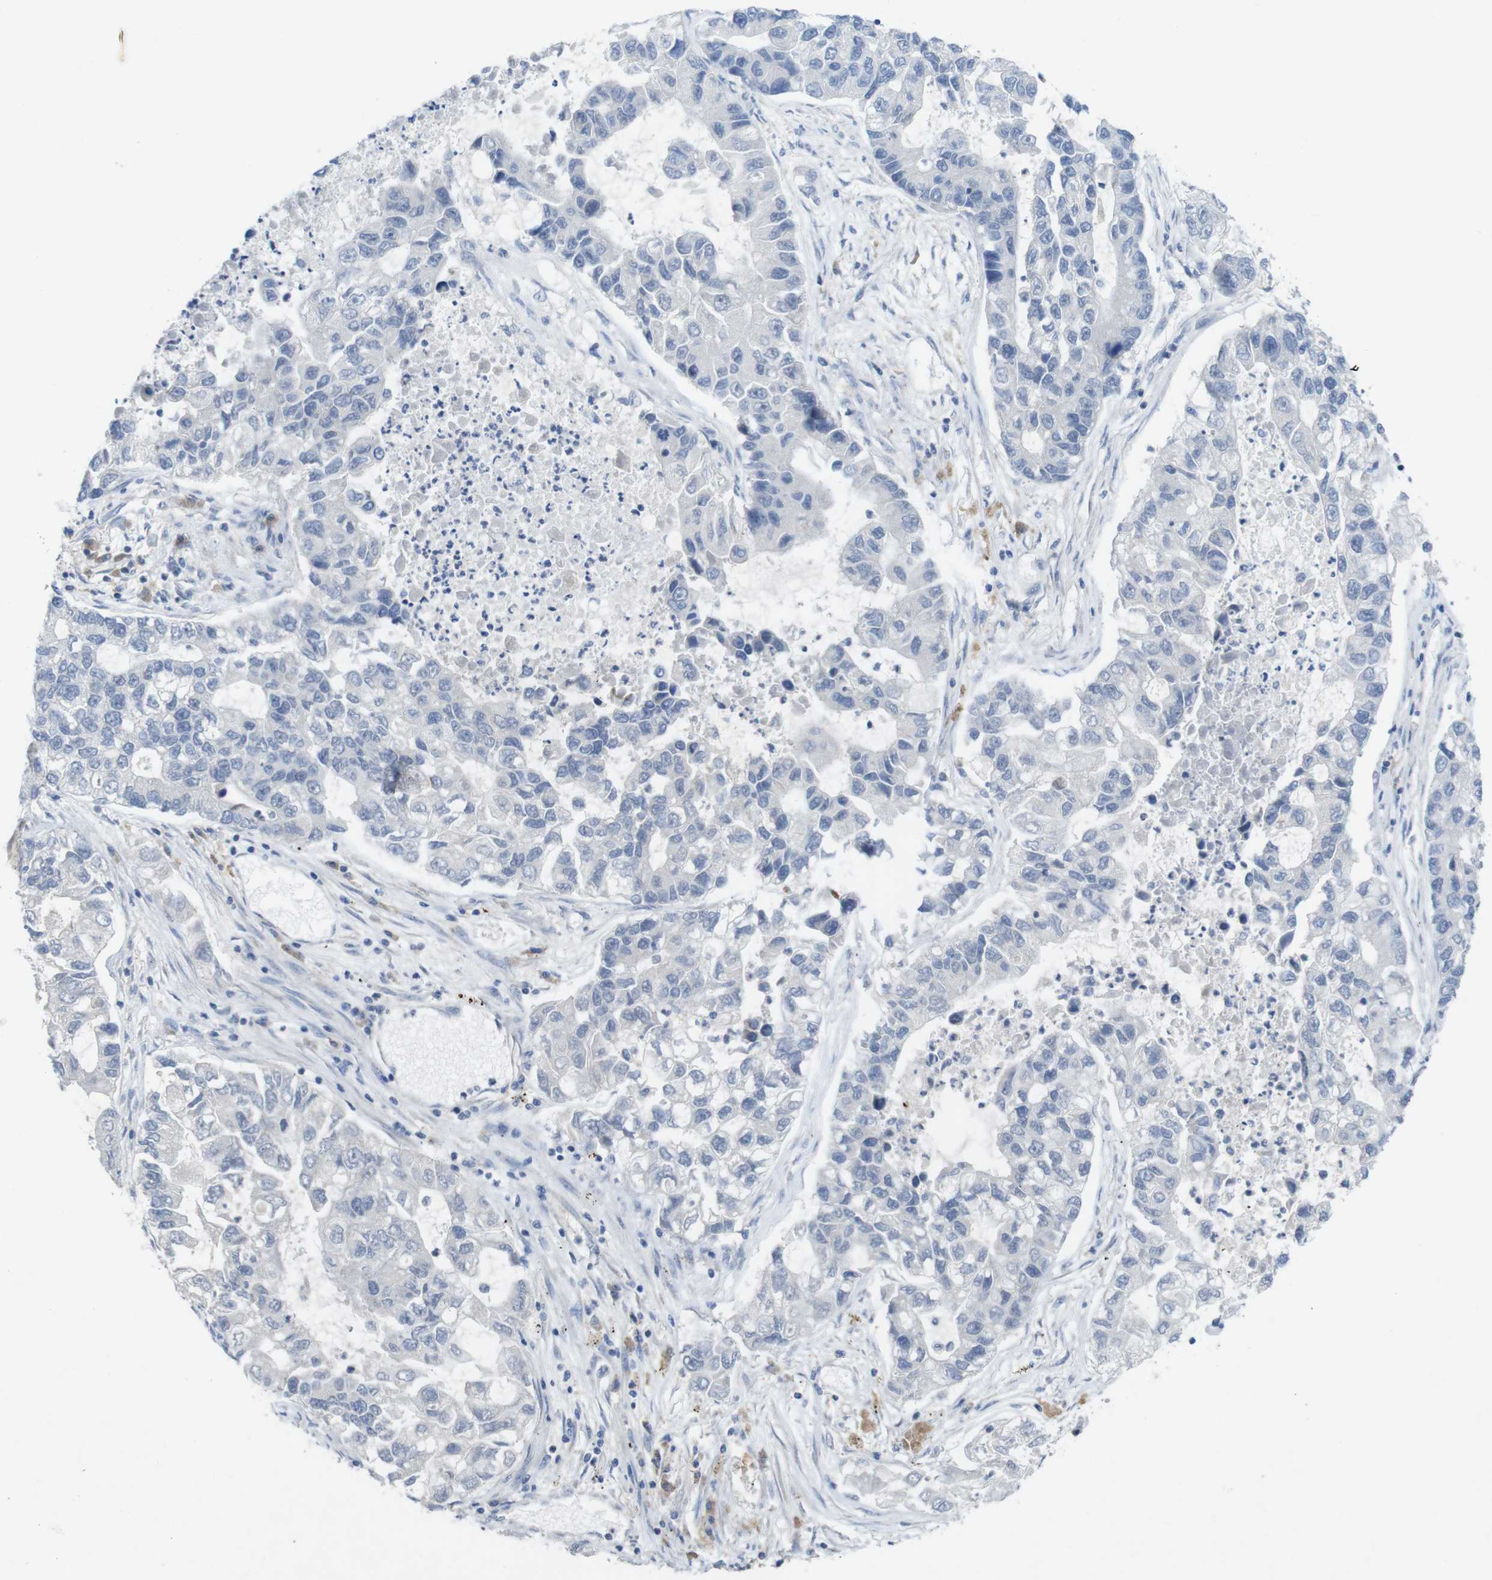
{"staining": {"intensity": "negative", "quantity": "none", "location": "none"}, "tissue": "lung cancer", "cell_type": "Tumor cells", "image_type": "cancer", "snomed": [{"axis": "morphology", "description": "Adenocarcinoma, NOS"}, {"axis": "topography", "description": "Lung"}], "caption": "There is no significant staining in tumor cells of lung adenocarcinoma.", "gene": "SLAMF7", "patient": {"sex": "female", "age": 51}}